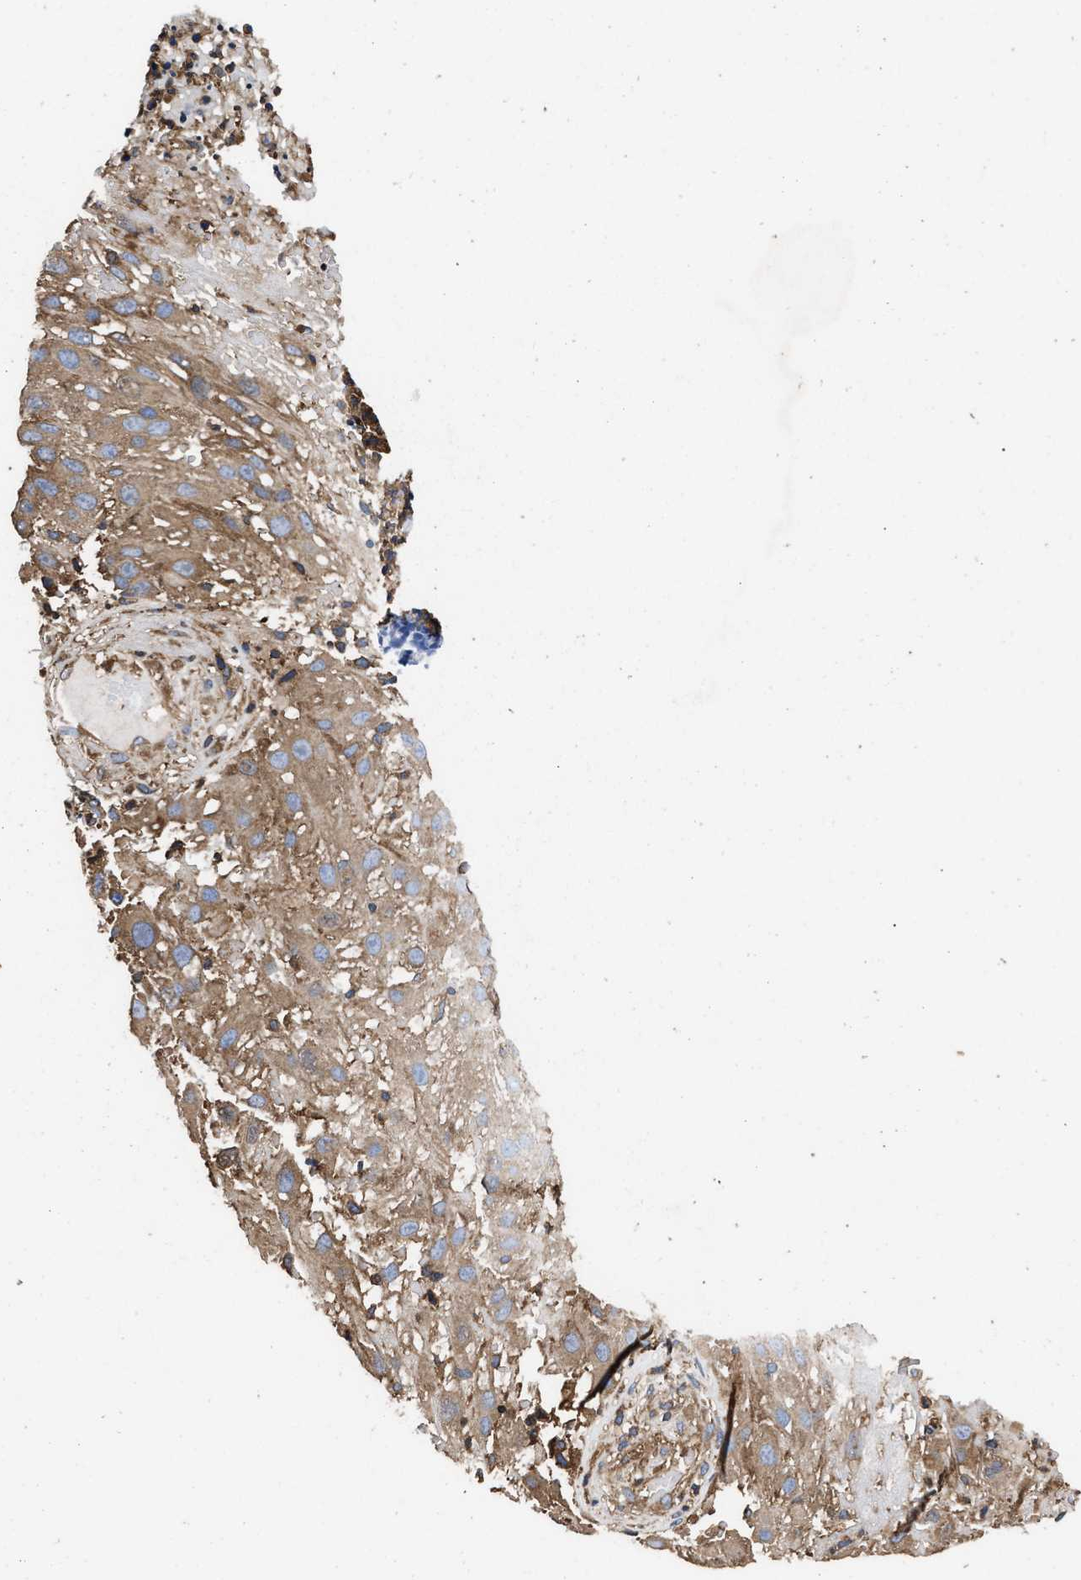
{"staining": {"intensity": "moderate", "quantity": ">75%", "location": "cytoplasmic/membranous"}, "tissue": "melanoma", "cell_type": "Tumor cells", "image_type": "cancer", "snomed": [{"axis": "morphology", "description": "Malignant melanoma, NOS"}, {"axis": "topography", "description": "Skin"}], "caption": "Immunohistochemical staining of malignant melanoma exhibits moderate cytoplasmic/membranous protein positivity in approximately >75% of tumor cells. (DAB (3,3'-diaminobenzidine) IHC, brown staining for protein, blue staining for nuclei).", "gene": "KYAT1", "patient": {"sex": "female", "age": 81}}